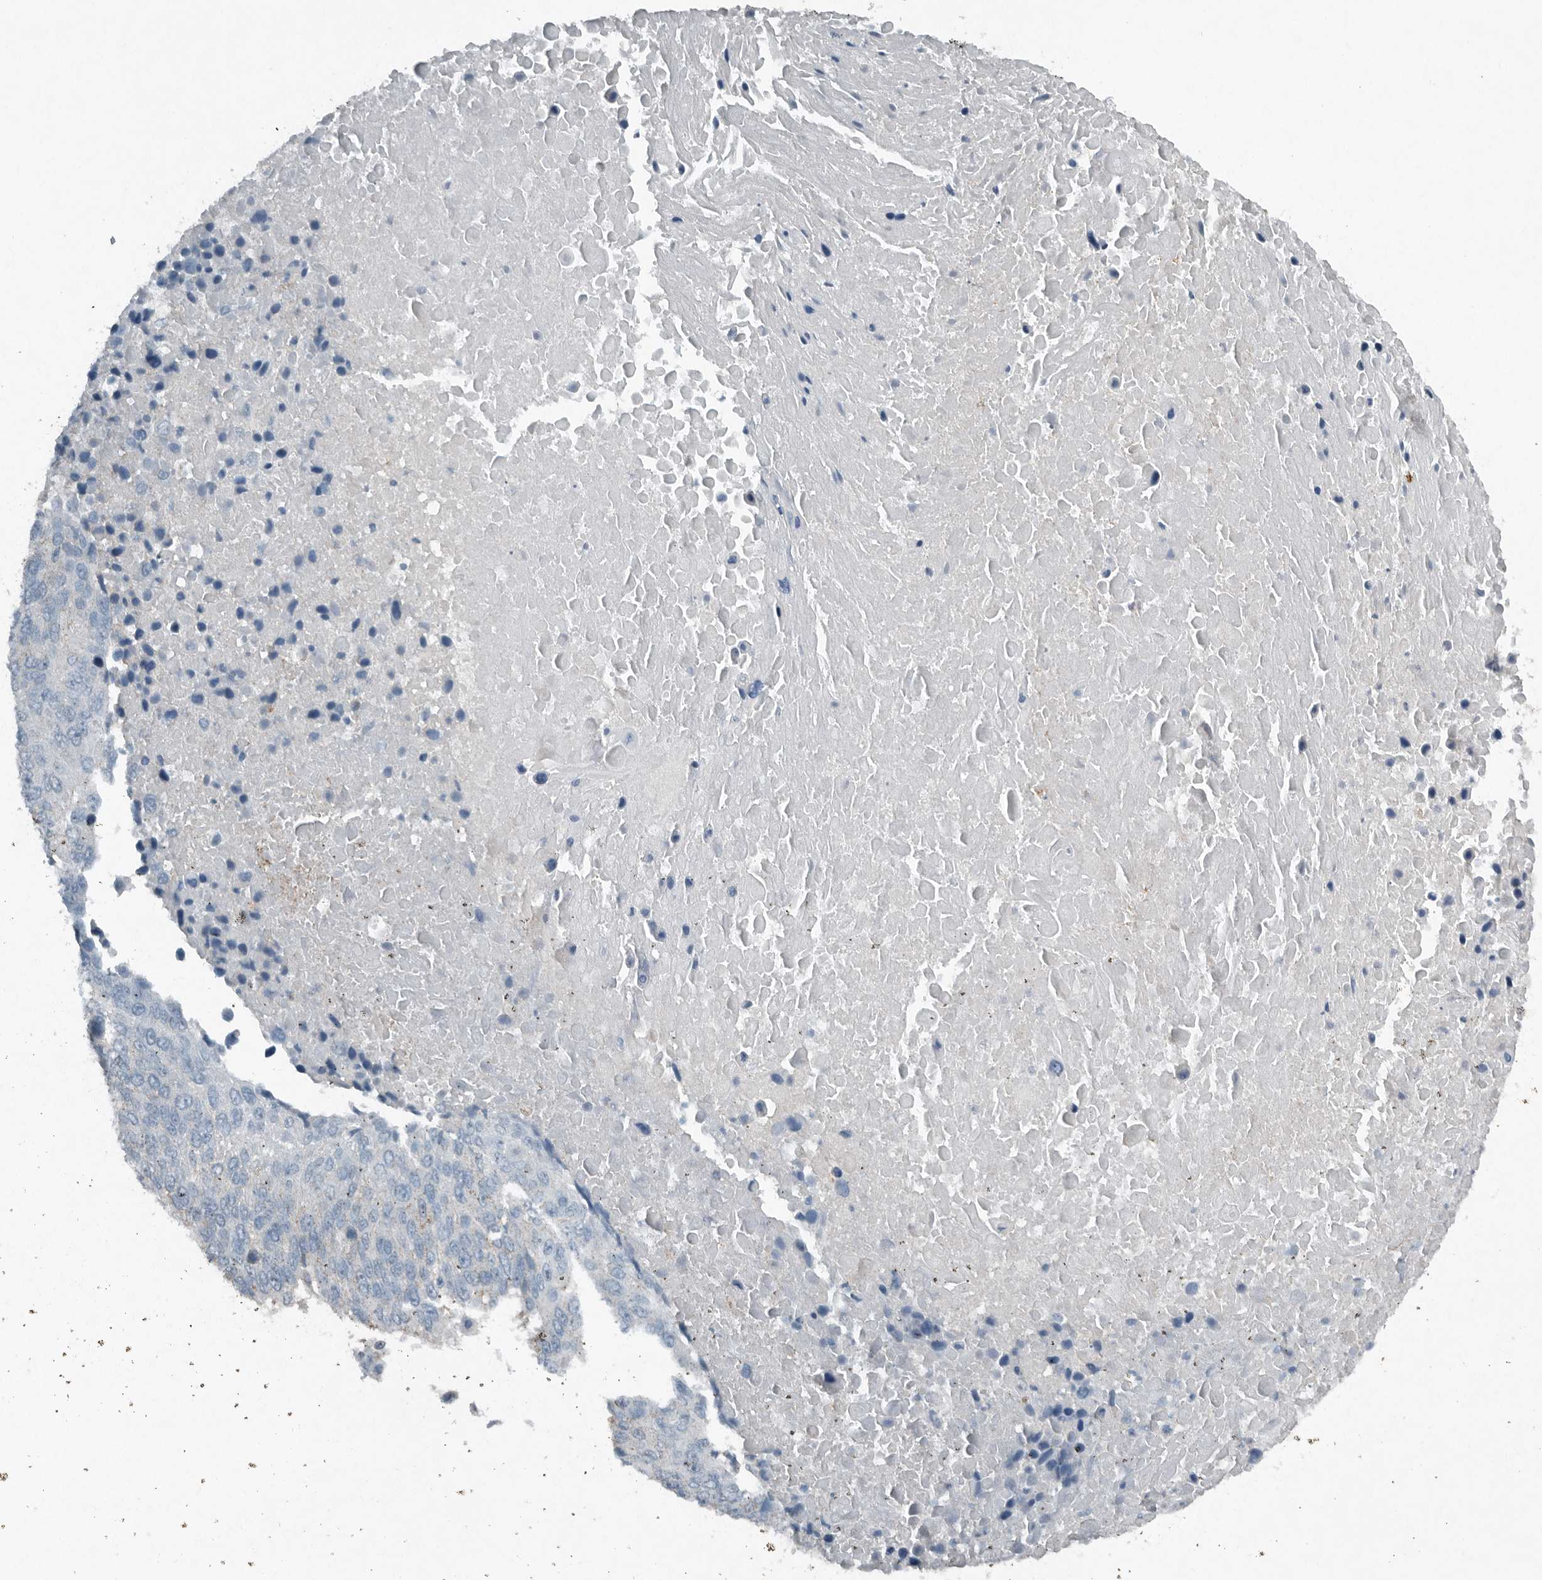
{"staining": {"intensity": "weak", "quantity": "<25%", "location": "cytoplasmic/membranous"}, "tissue": "lung cancer", "cell_type": "Tumor cells", "image_type": "cancer", "snomed": [{"axis": "morphology", "description": "Squamous cell carcinoma, NOS"}, {"axis": "topography", "description": "Lung"}], "caption": "The micrograph shows no staining of tumor cells in lung squamous cell carcinoma.", "gene": "IL20", "patient": {"sex": "male", "age": 66}}